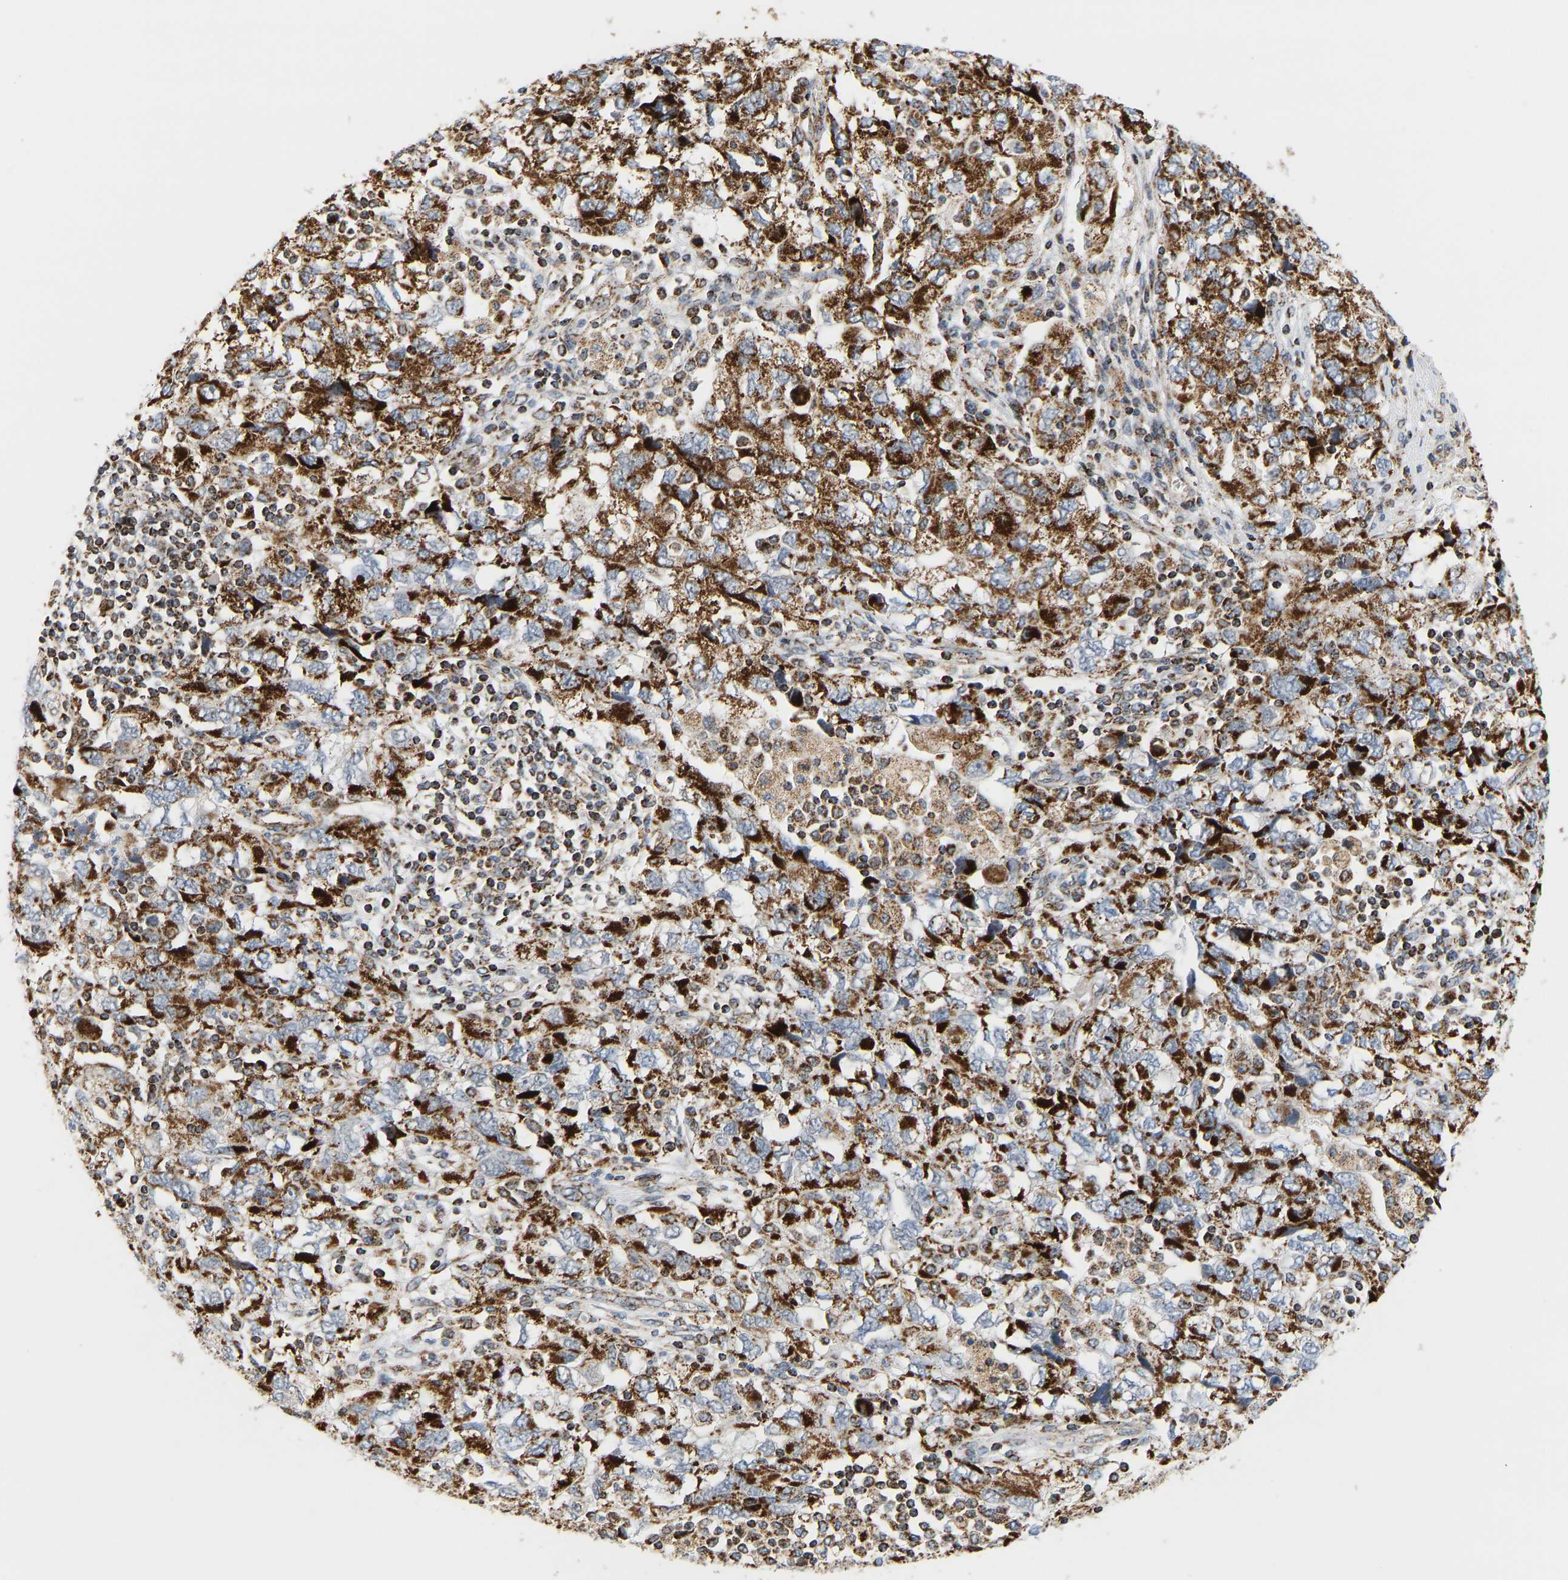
{"staining": {"intensity": "strong", "quantity": ">75%", "location": "cytoplasmic/membranous"}, "tissue": "ovarian cancer", "cell_type": "Tumor cells", "image_type": "cancer", "snomed": [{"axis": "morphology", "description": "Carcinoma, NOS"}, {"axis": "morphology", "description": "Cystadenocarcinoma, serous, NOS"}, {"axis": "topography", "description": "Ovary"}], "caption": "A high-resolution photomicrograph shows immunohistochemistry staining of ovarian cancer, which reveals strong cytoplasmic/membranous expression in approximately >75% of tumor cells.", "gene": "GPSM2", "patient": {"sex": "female", "age": 69}}